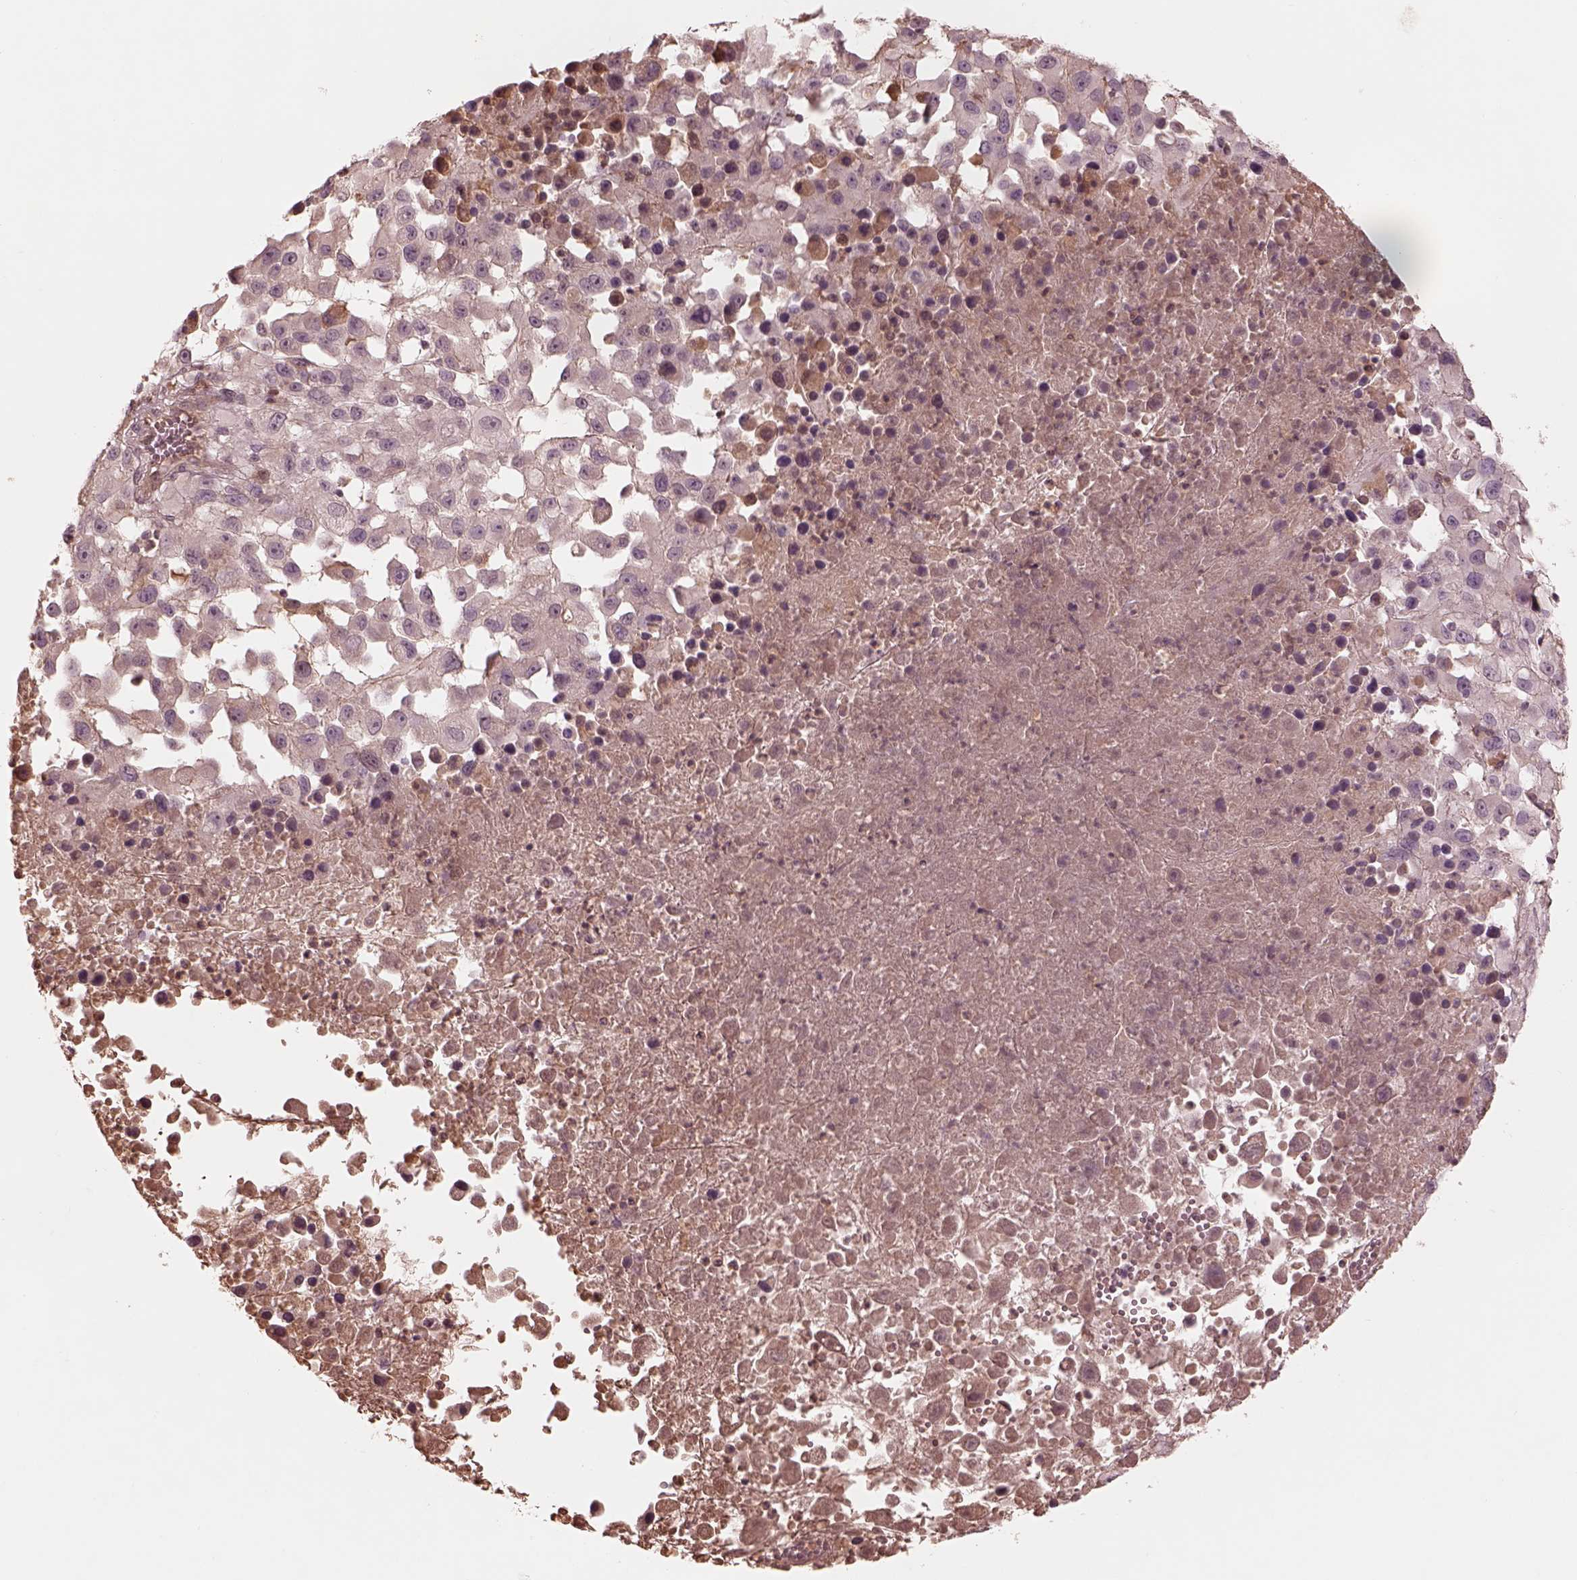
{"staining": {"intensity": "negative", "quantity": "none", "location": "none"}, "tissue": "melanoma", "cell_type": "Tumor cells", "image_type": "cancer", "snomed": [{"axis": "morphology", "description": "Malignant melanoma, Metastatic site"}, {"axis": "topography", "description": "Soft tissue"}], "caption": "Tumor cells show no significant expression in malignant melanoma (metastatic site).", "gene": "TF", "patient": {"sex": "male", "age": 50}}